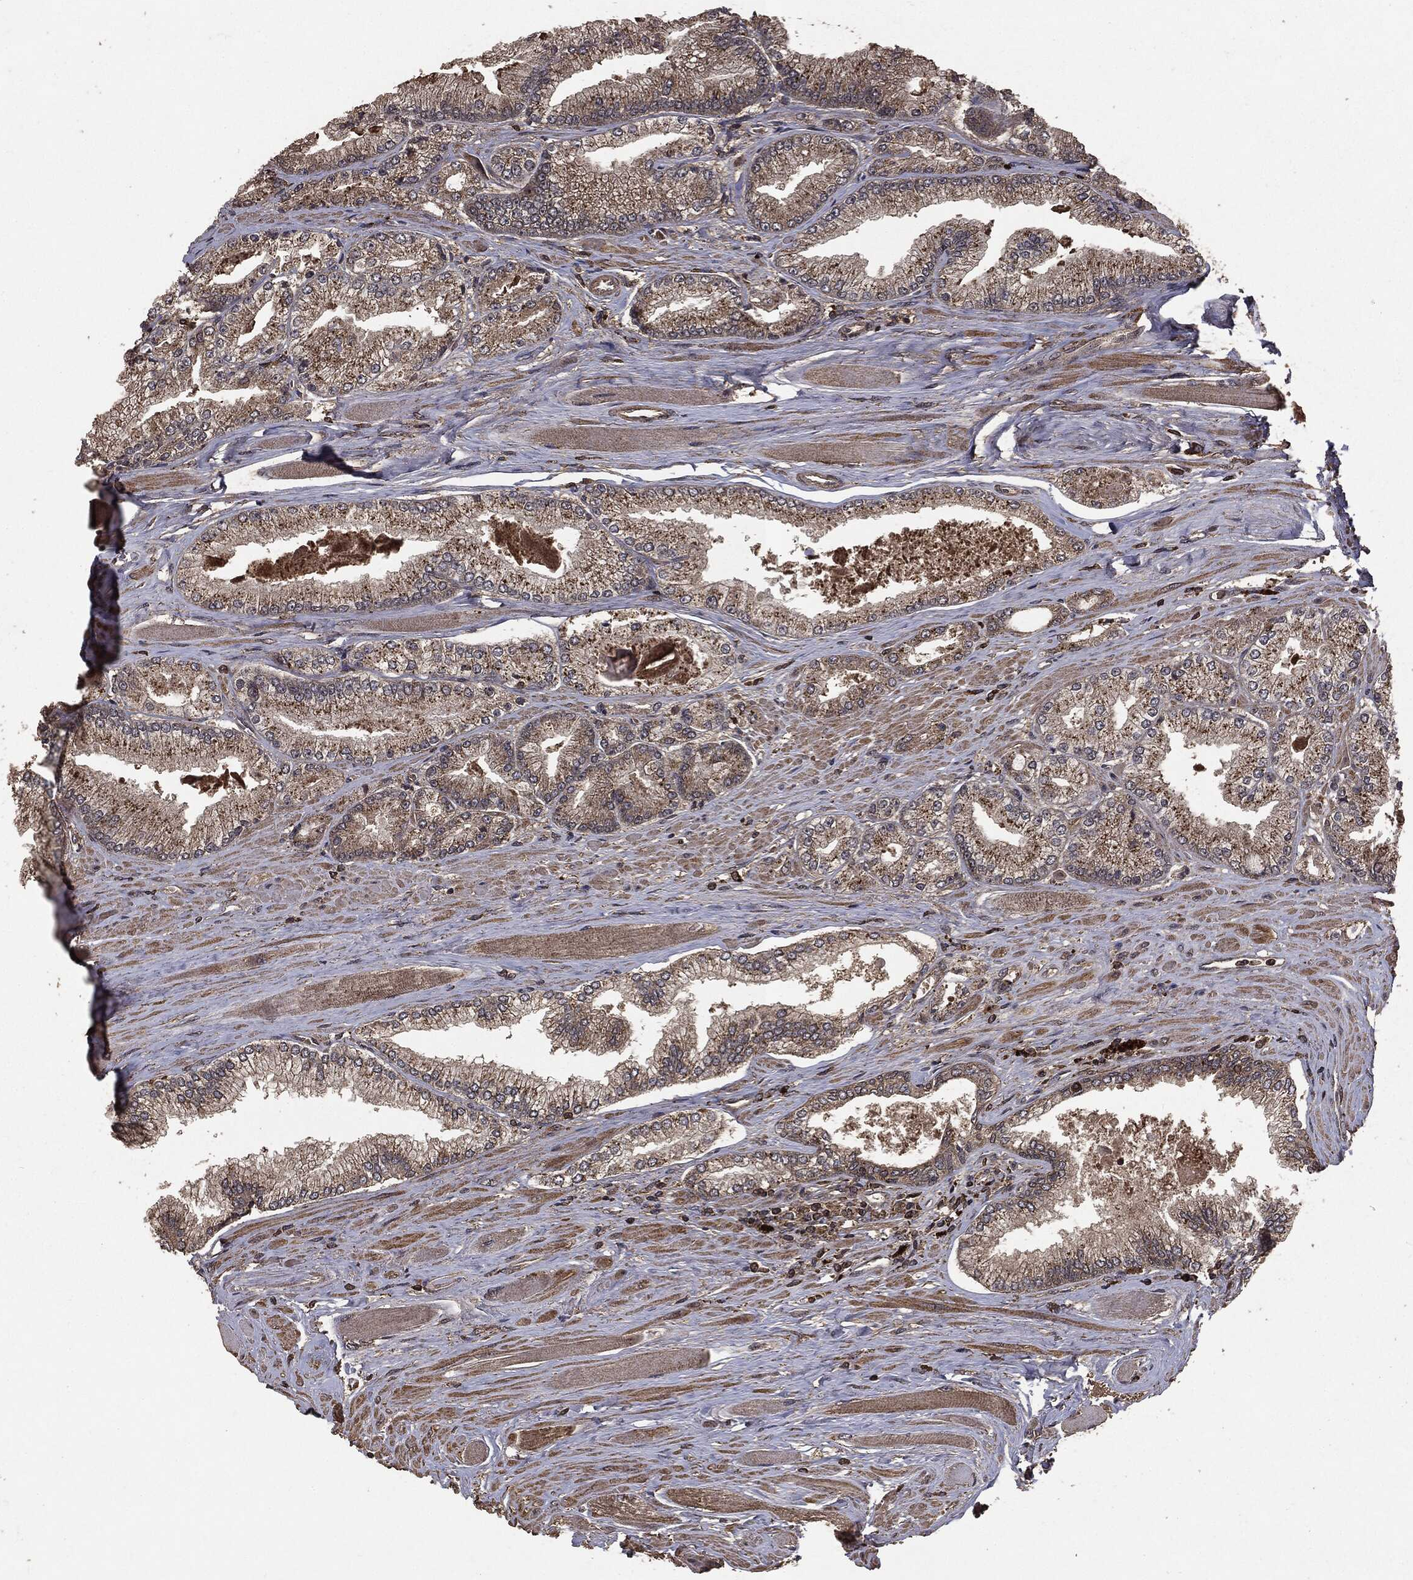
{"staining": {"intensity": "weak", "quantity": "25%-75%", "location": "cytoplasmic/membranous"}, "tissue": "prostate cancer", "cell_type": "Tumor cells", "image_type": "cancer", "snomed": [{"axis": "morphology", "description": "Adenocarcinoma, Low grade"}, {"axis": "topography", "description": "Prostate"}], "caption": "Immunohistochemical staining of human prostate cancer (adenocarcinoma (low-grade)) reveals low levels of weak cytoplasmic/membranous expression in approximately 25%-75% of tumor cells. The staining was performed using DAB (3,3'-diaminobenzidine) to visualize the protein expression in brown, while the nuclei were stained in blue with hematoxylin (Magnification: 20x).", "gene": "NME1", "patient": {"sex": "male", "age": 67}}